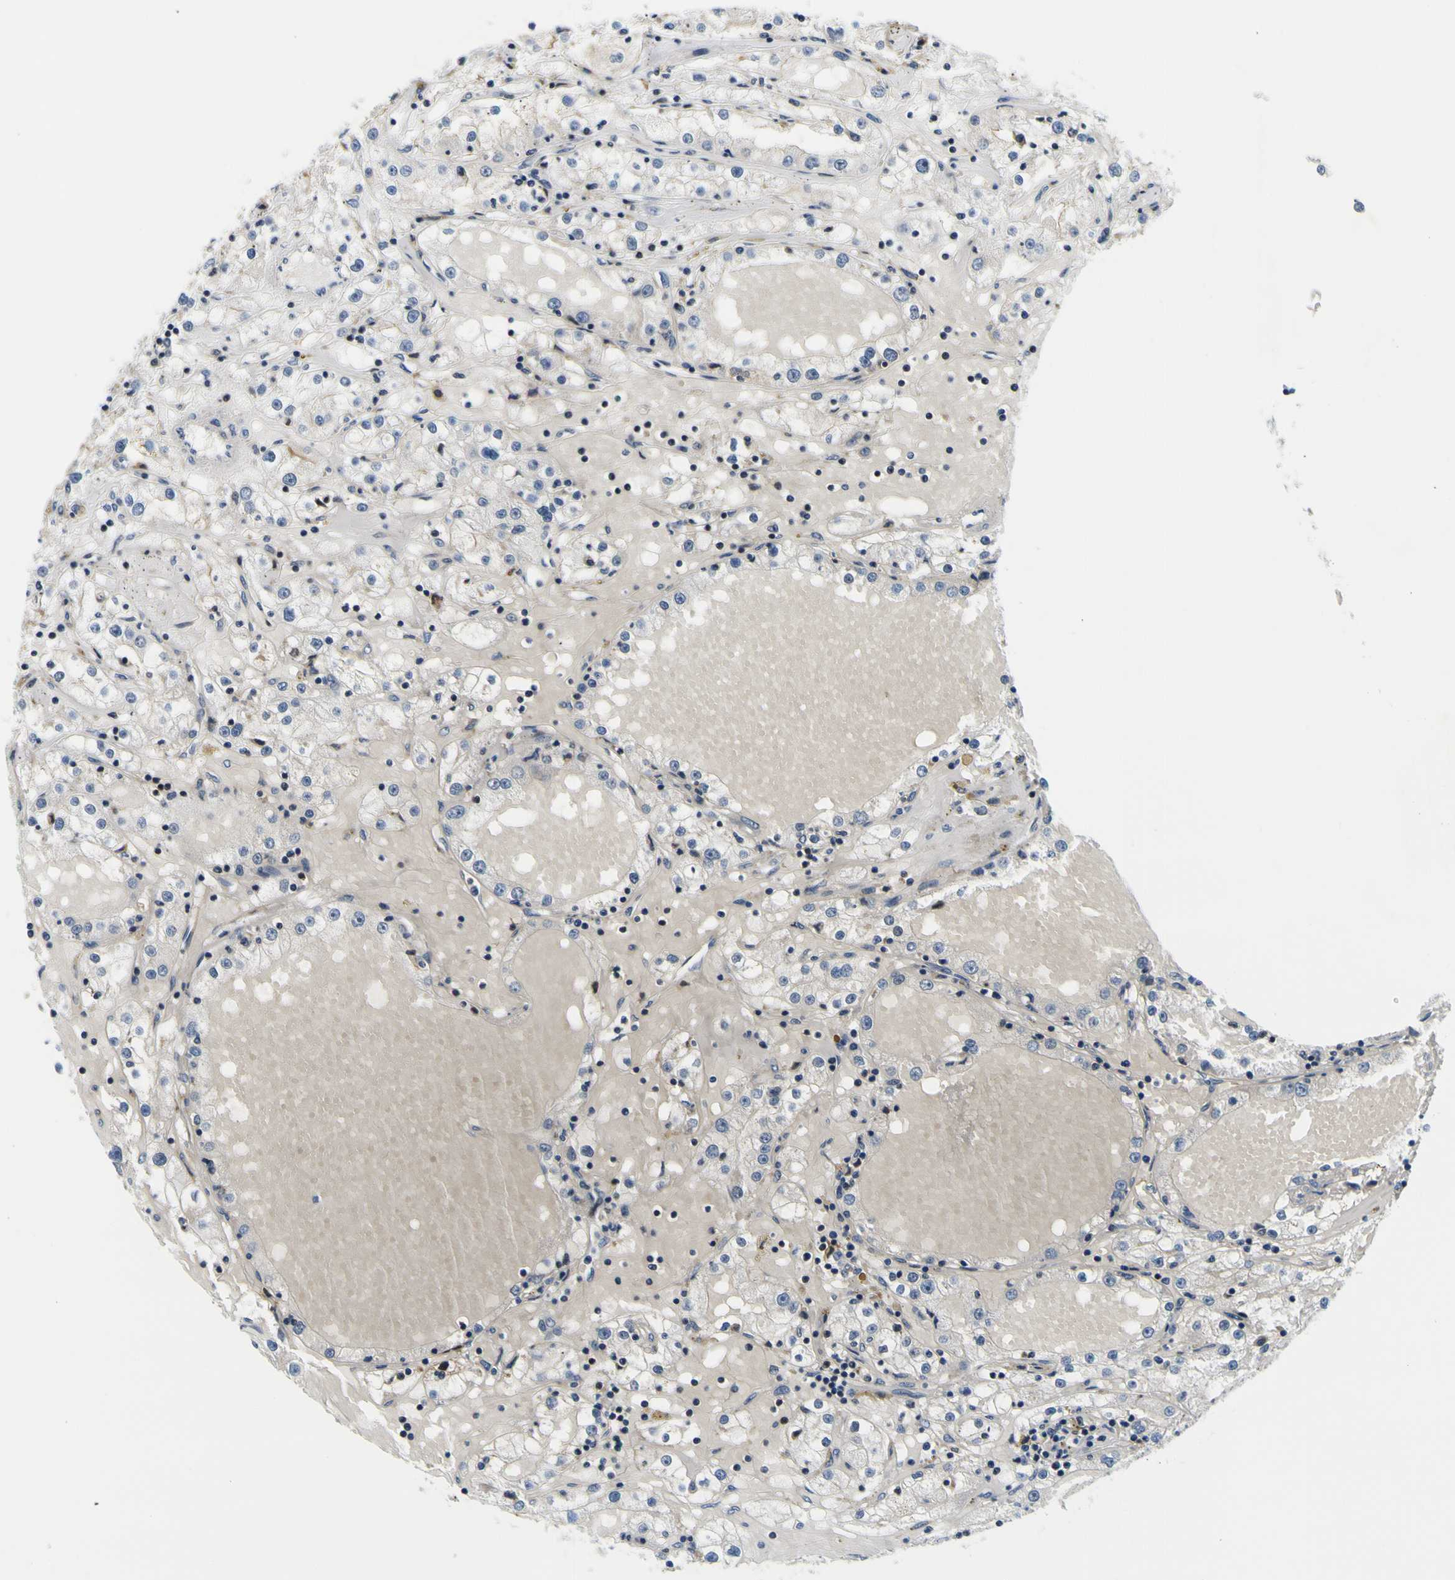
{"staining": {"intensity": "negative", "quantity": "none", "location": "none"}, "tissue": "renal cancer", "cell_type": "Tumor cells", "image_type": "cancer", "snomed": [{"axis": "morphology", "description": "Adenocarcinoma, NOS"}, {"axis": "topography", "description": "Kidney"}], "caption": "Adenocarcinoma (renal) was stained to show a protein in brown. There is no significant staining in tumor cells.", "gene": "NLRP3", "patient": {"sex": "male", "age": 56}}